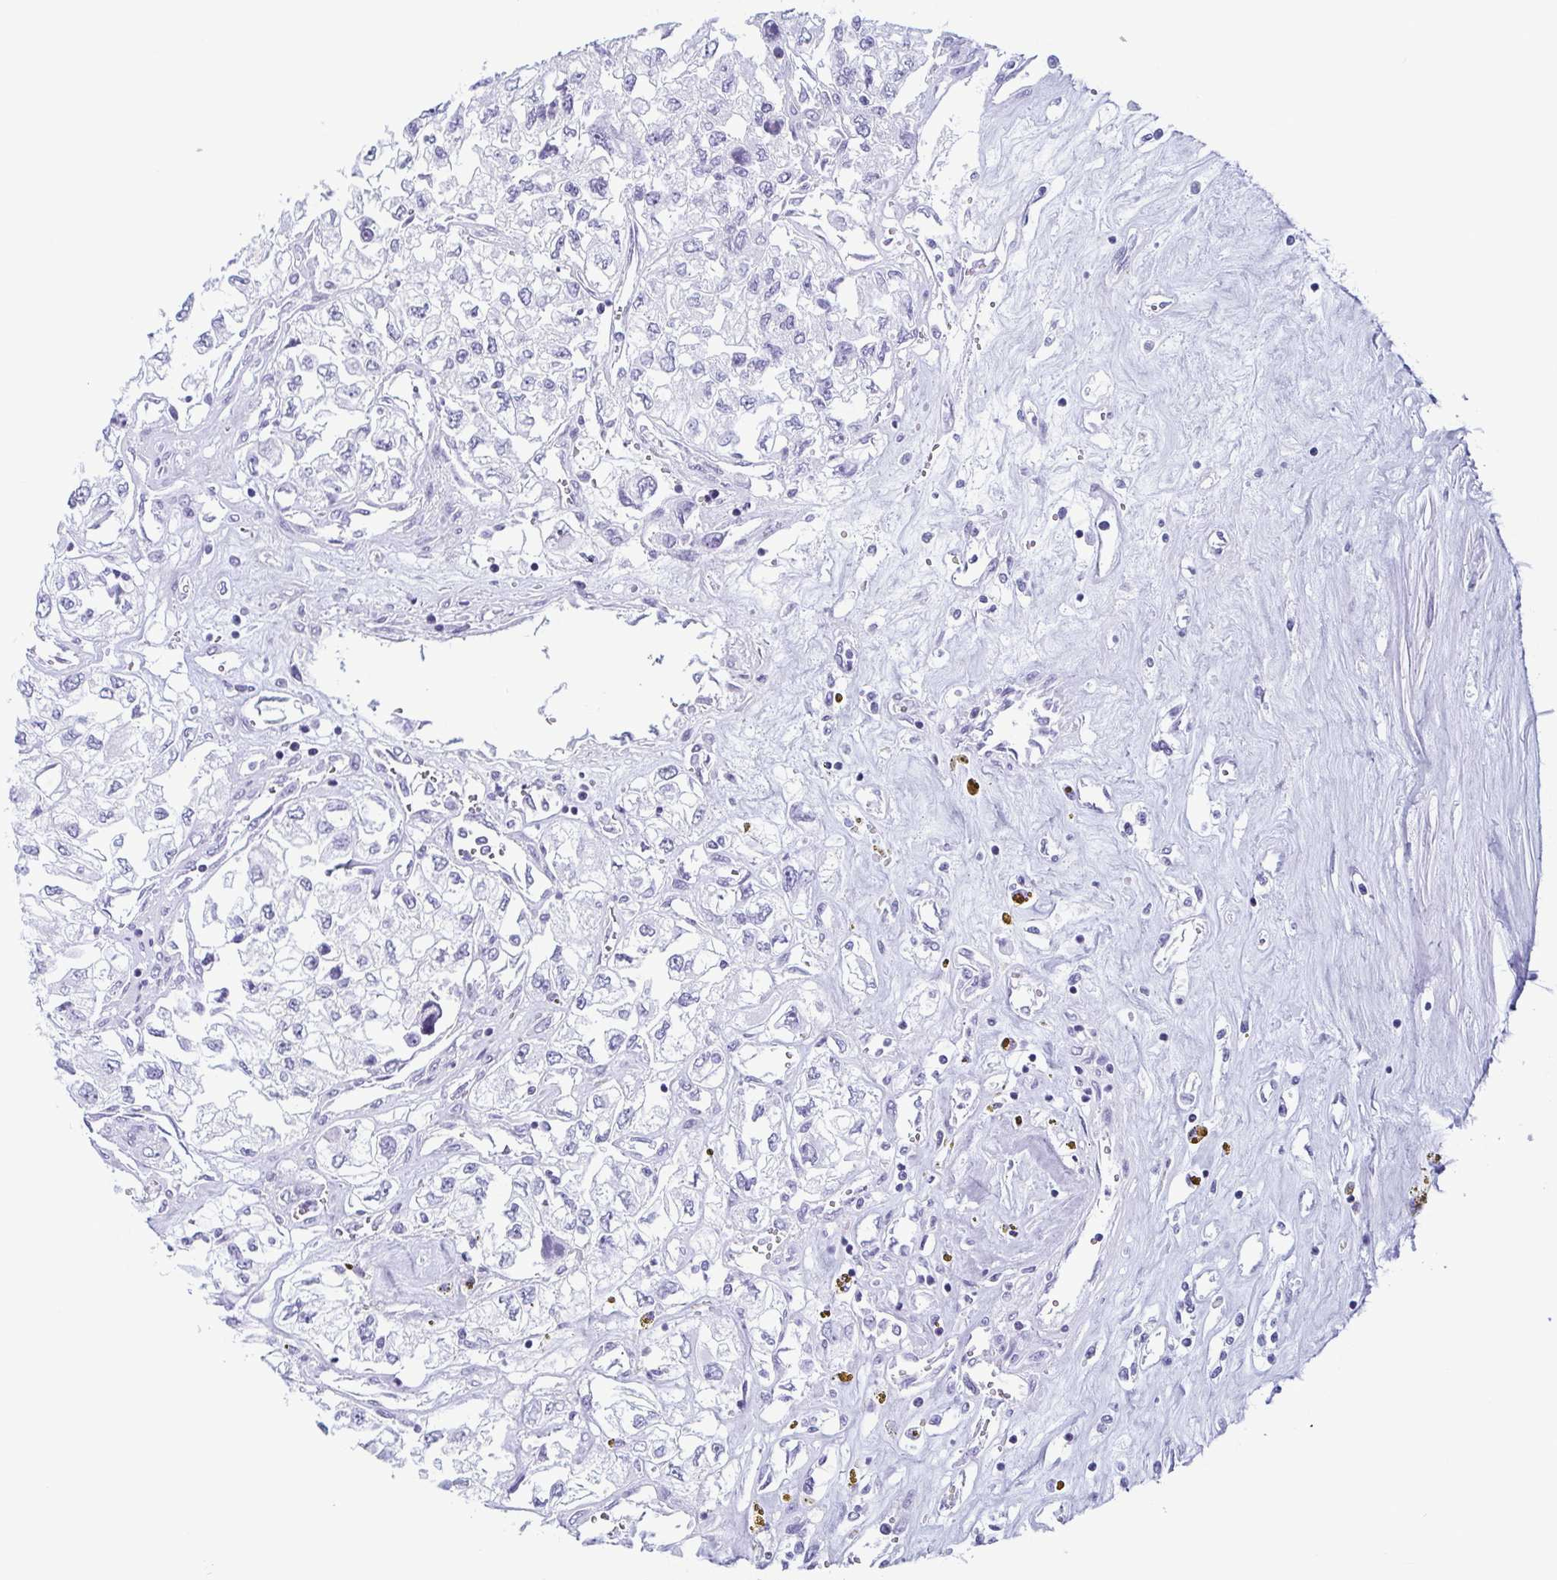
{"staining": {"intensity": "negative", "quantity": "none", "location": "none"}, "tissue": "renal cancer", "cell_type": "Tumor cells", "image_type": "cancer", "snomed": [{"axis": "morphology", "description": "Adenocarcinoma, NOS"}, {"axis": "topography", "description": "Kidney"}], "caption": "This photomicrograph is of renal cancer stained with immunohistochemistry to label a protein in brown with the nuclei are counter-stained blue. There is no expression in tumor cells.", "gene": "ECM1", "patient": {"sex": "female", "age": 59}}